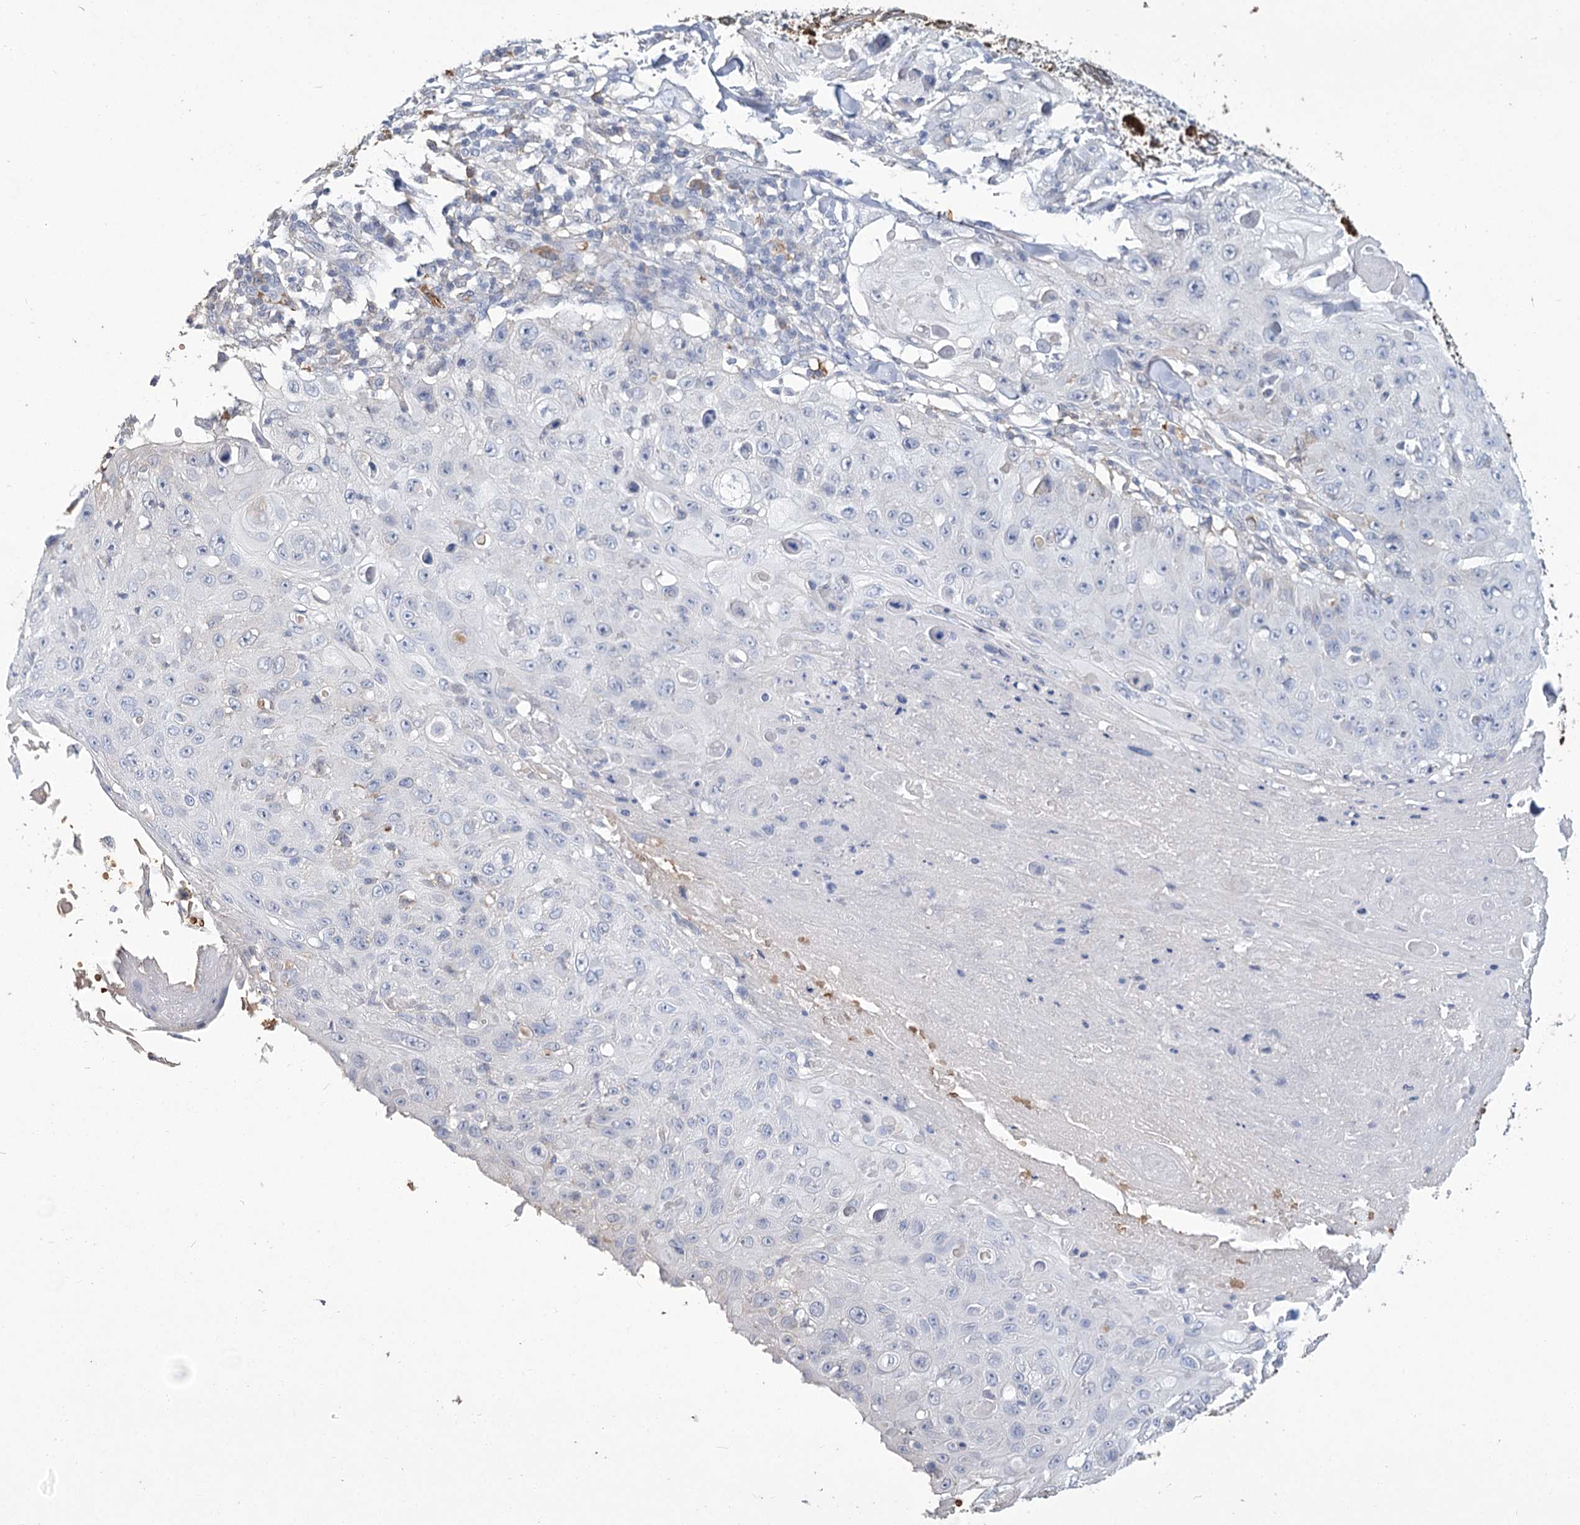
{"staining": {"intensity": "negative", "quantity": "none", "location": "none"}, "tissue": "skin cancer", "cell_type": "Tumor cells", "image_type": "cancer", "snomed": [{"axis": "morphology", "description": "Squamous cell carcinoma, NOS"}, {"axis": "topography", "description": "Skin"}], "caption": "Tumor cells show no significant protein staining in skin cancer (squamous cell carcinoma).", "gene": "HBA1", "patient": {"sex": "male", "age": 86}}